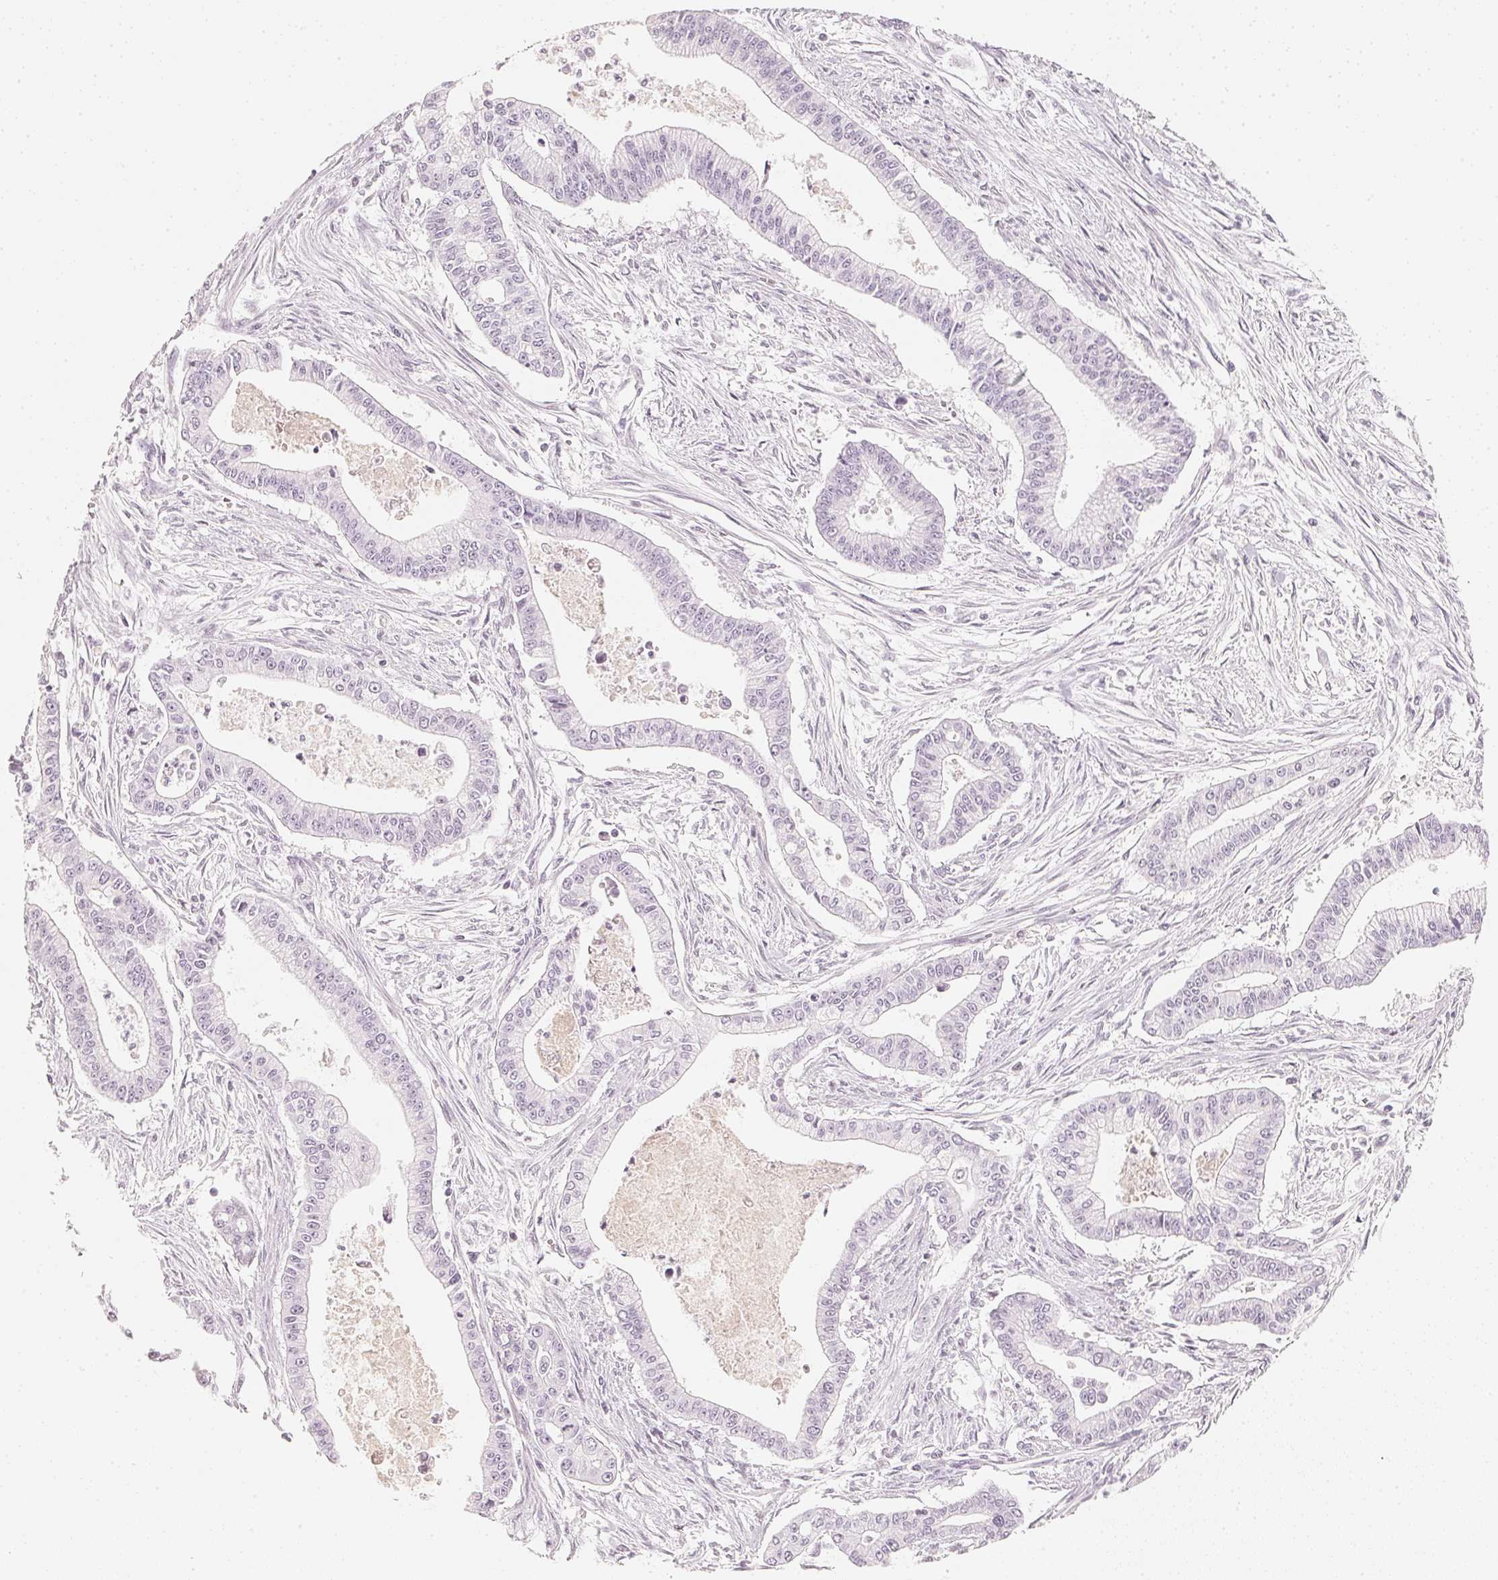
{"staining": {"intensity": "negative", "quantity": "none", "location": "none"}, "tissue": "pancreatic cancer", "cell_type": "Tumor cells", "image_type": "cancer", "snomed": [{"axis": "morphology", "description": "Adenocarcinoma, NOS"}, {"axis": "topography", "description": "Pancreas"}], "caption": "This is an immunohistochemistry (IHC) micrograph of human pancreatic cancer. There is no staining in tumor cells.", "gene": "SLC22A8", "patient": {"sex": "female", "age": 65}}